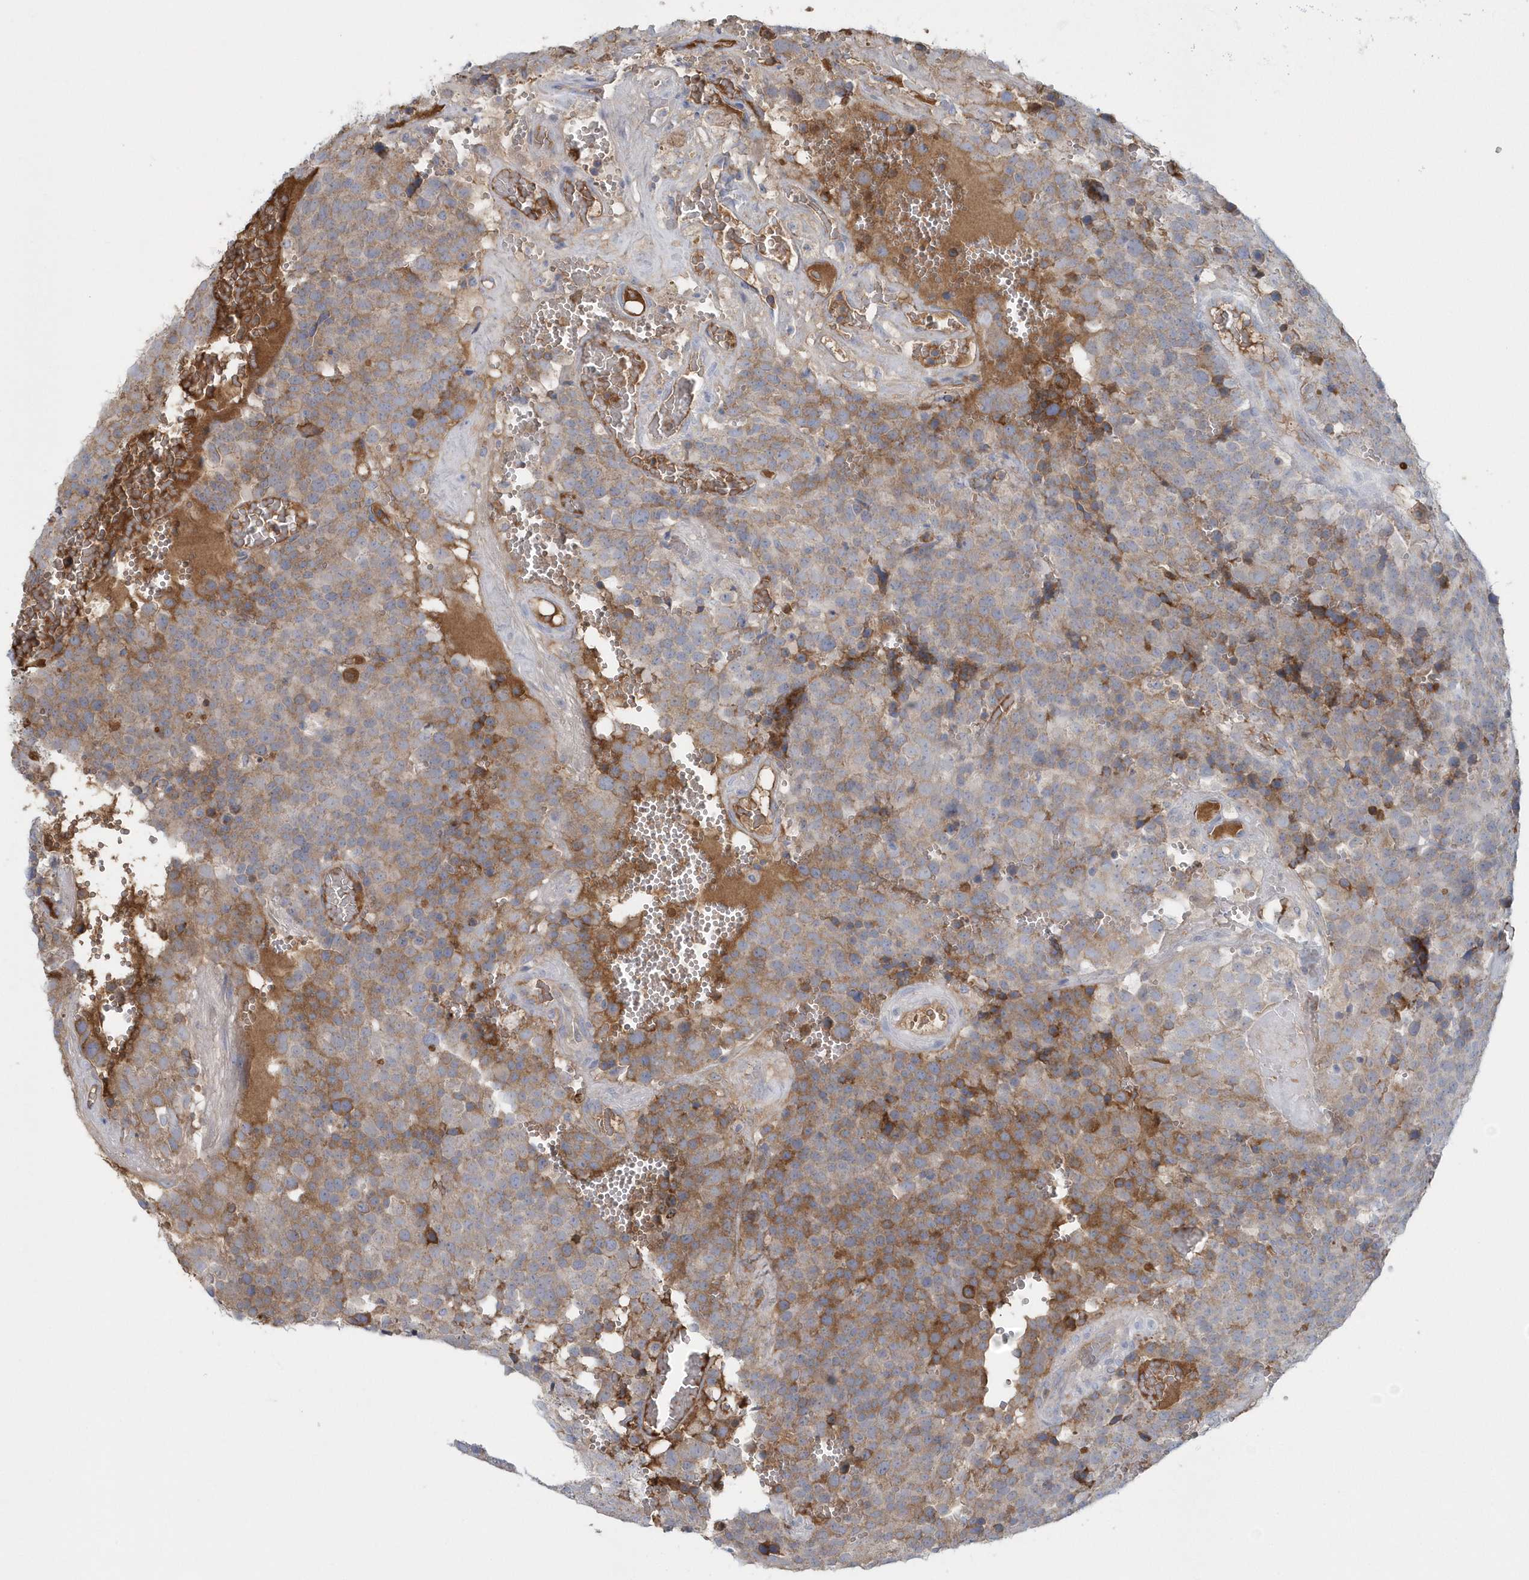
{"staining": {"intensity": "moderate", "quantity": ">75%", "location": "cytoplasmic/membranous"}, "tissue": "testis cancer", "cell_type": "Tumor cells", "image_type": "cancer", "snomed": [{"axis": "morphology", "description": "Seminoma, NOS"}, {"axis": "topography", "description": "Testis"}], "caption": "Testis cancer (seminoma) stained with DAB immunohistochemistry reveals medium levels of moderate cytoplasmic/membranous staining in about >75% of tumor cells. (DAB = brown stain, brightfield microscopy at high magnification).", "gene": "SPATA18", "patient": {"sex": "male", "age": 71}}